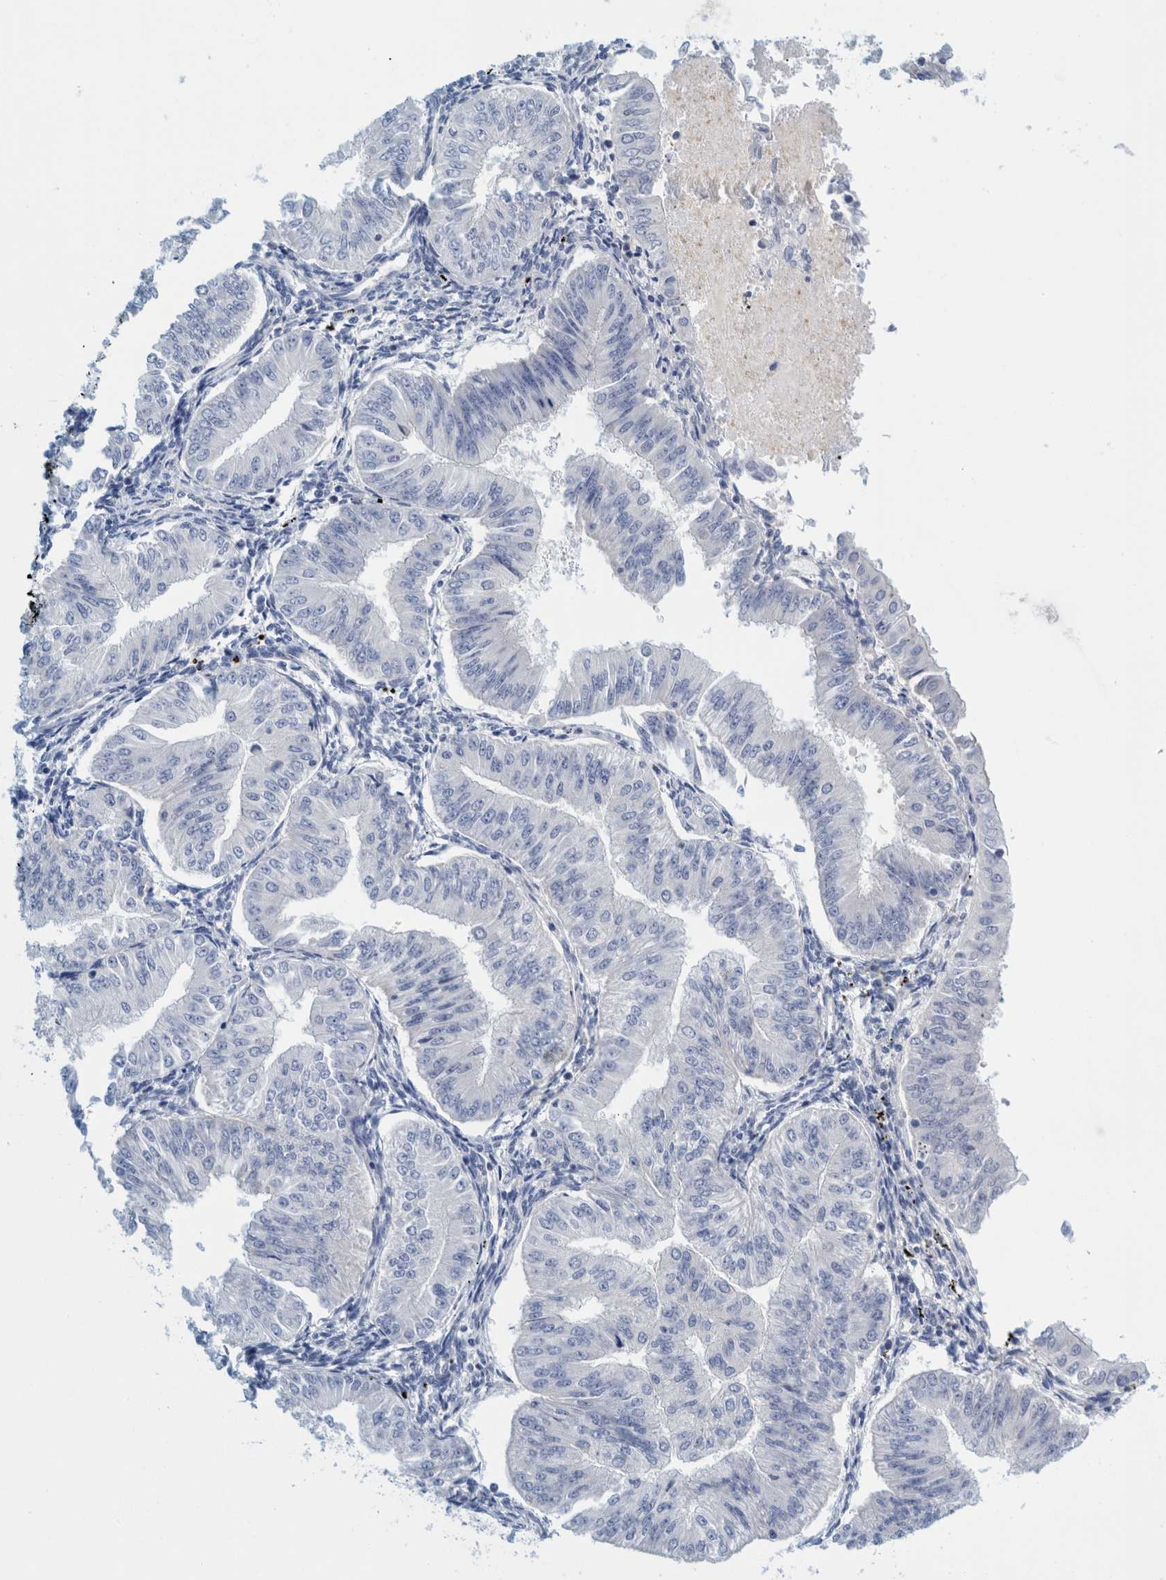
{"staining": {"intensity": "negative", "quantity": "none", "location": "none"}, "tissue": "endometrial cancer", "cell_type": "Tumor cells", "image_type": "cancer", "snomed": [{"axis": "morphology", "description": "Normal tissue, NOS"}, {"axis": "morphology", "description": "Adenocarcinoma, NOS"}, {"axis": "topography", "description": "Endometrium"}], "caption": "This is an IHC histopathology image of endometrial adenocarcinoma. There is no staining in tumor cells.", "gene": "ZNF324B", "patient": {"sex": "female", "age": 53}}